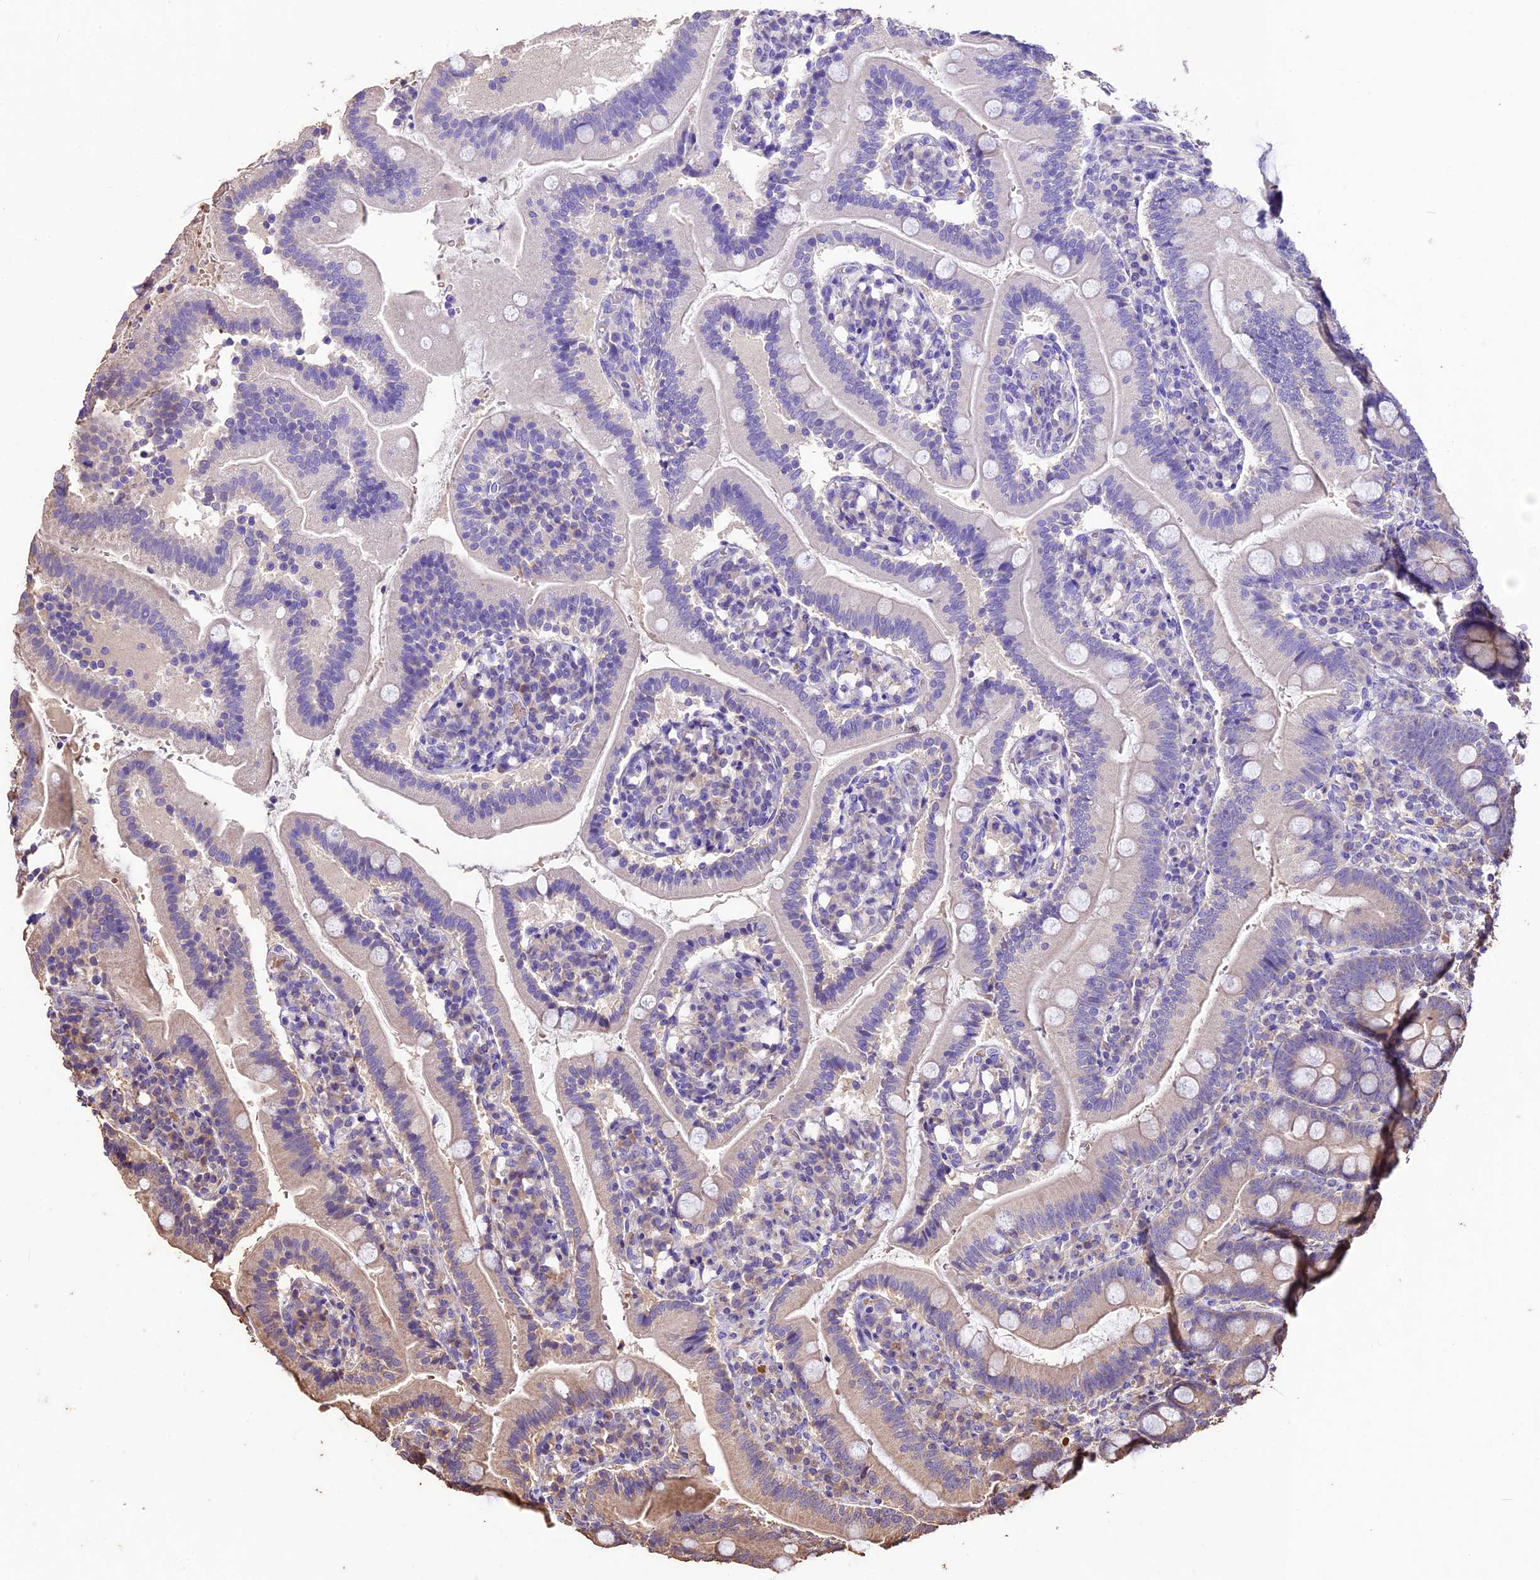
{"staining": {"intensity": "weak", "quantity": "<25%", "location": "cytoplasmic/membranous"}, "tissue": "duodenum", "cell_type": "Glandular cells", "image_type": "normal", "snomed": [{"axis": "morphology", "description": "Normal tissue, NOS"}, {"axis": "topography", "description": "Duodenum"}], "caption": "Glandular cells show no significant protein positivity in benign duodenum. (Stains: DAB immunohistochemistry (IHC) with hematoxylin counter stain, Microscopy: brightfield microscopy at high magnification).", "gene": "CRLF1", "patient": {"sex": "female", "age": 67}}